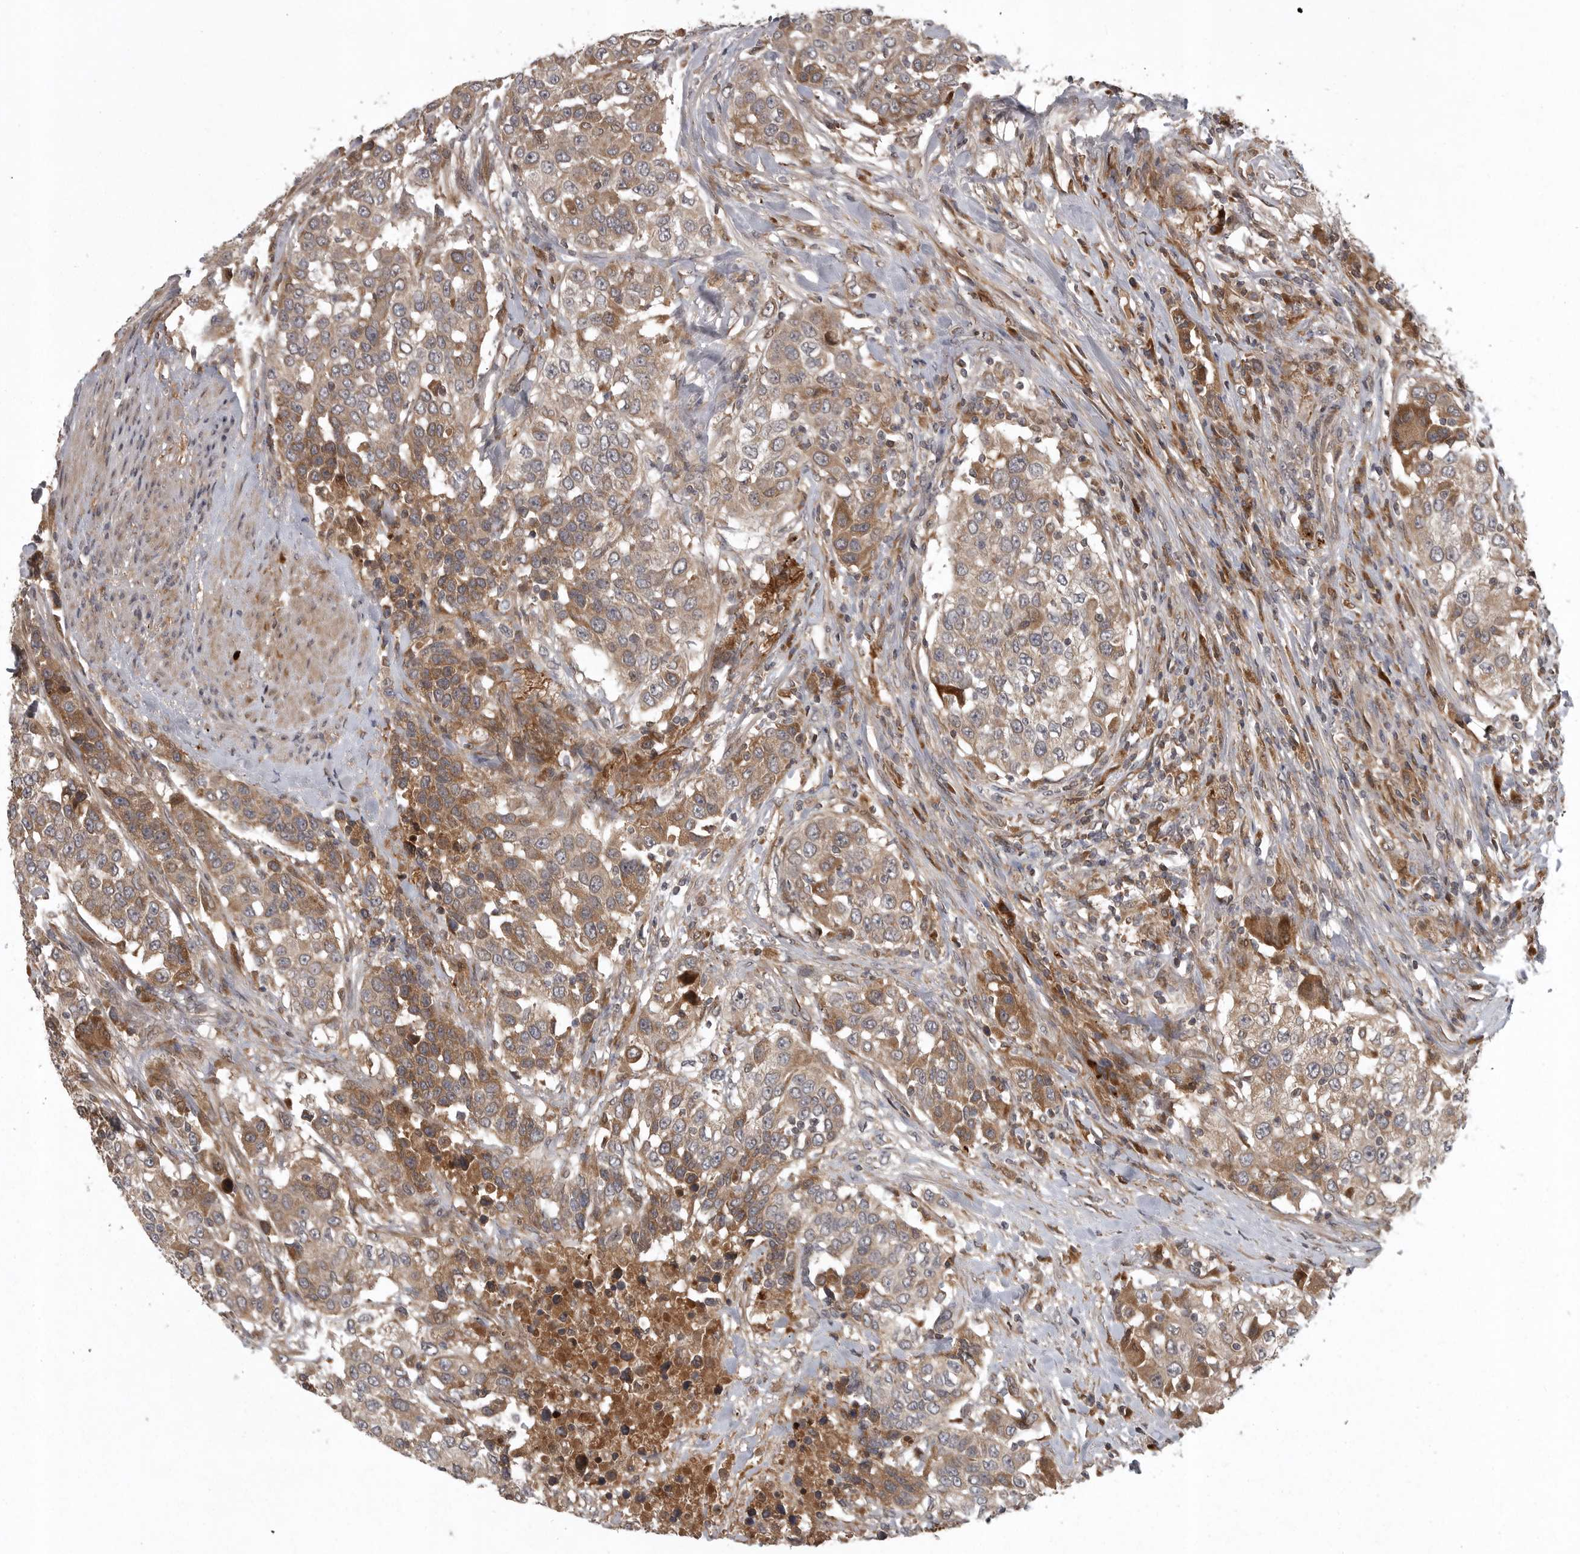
{"staining": {"intensity": "weak", "quantity": ">75%", "location": "cytoplasmic/membranous"}, "tissue": "urothelial cancer", "cell_type": "Tumor cells", "image_type": "cancer", "snomed": [{"axis": "morphology", "description": "Urothelial carcinoma, High grade"}, {"axis": "topography", "description": "Urinary bladder"}], "caption": "The image displays staining of urothelial carcinoma (high-grade), revealing weak cytoplasmic/membranous protein expression (brown color) within tumor cells. Nuclei are stained in blue.", "gene": "GPR31", "patient": {"sex": "female", "age": 80}}